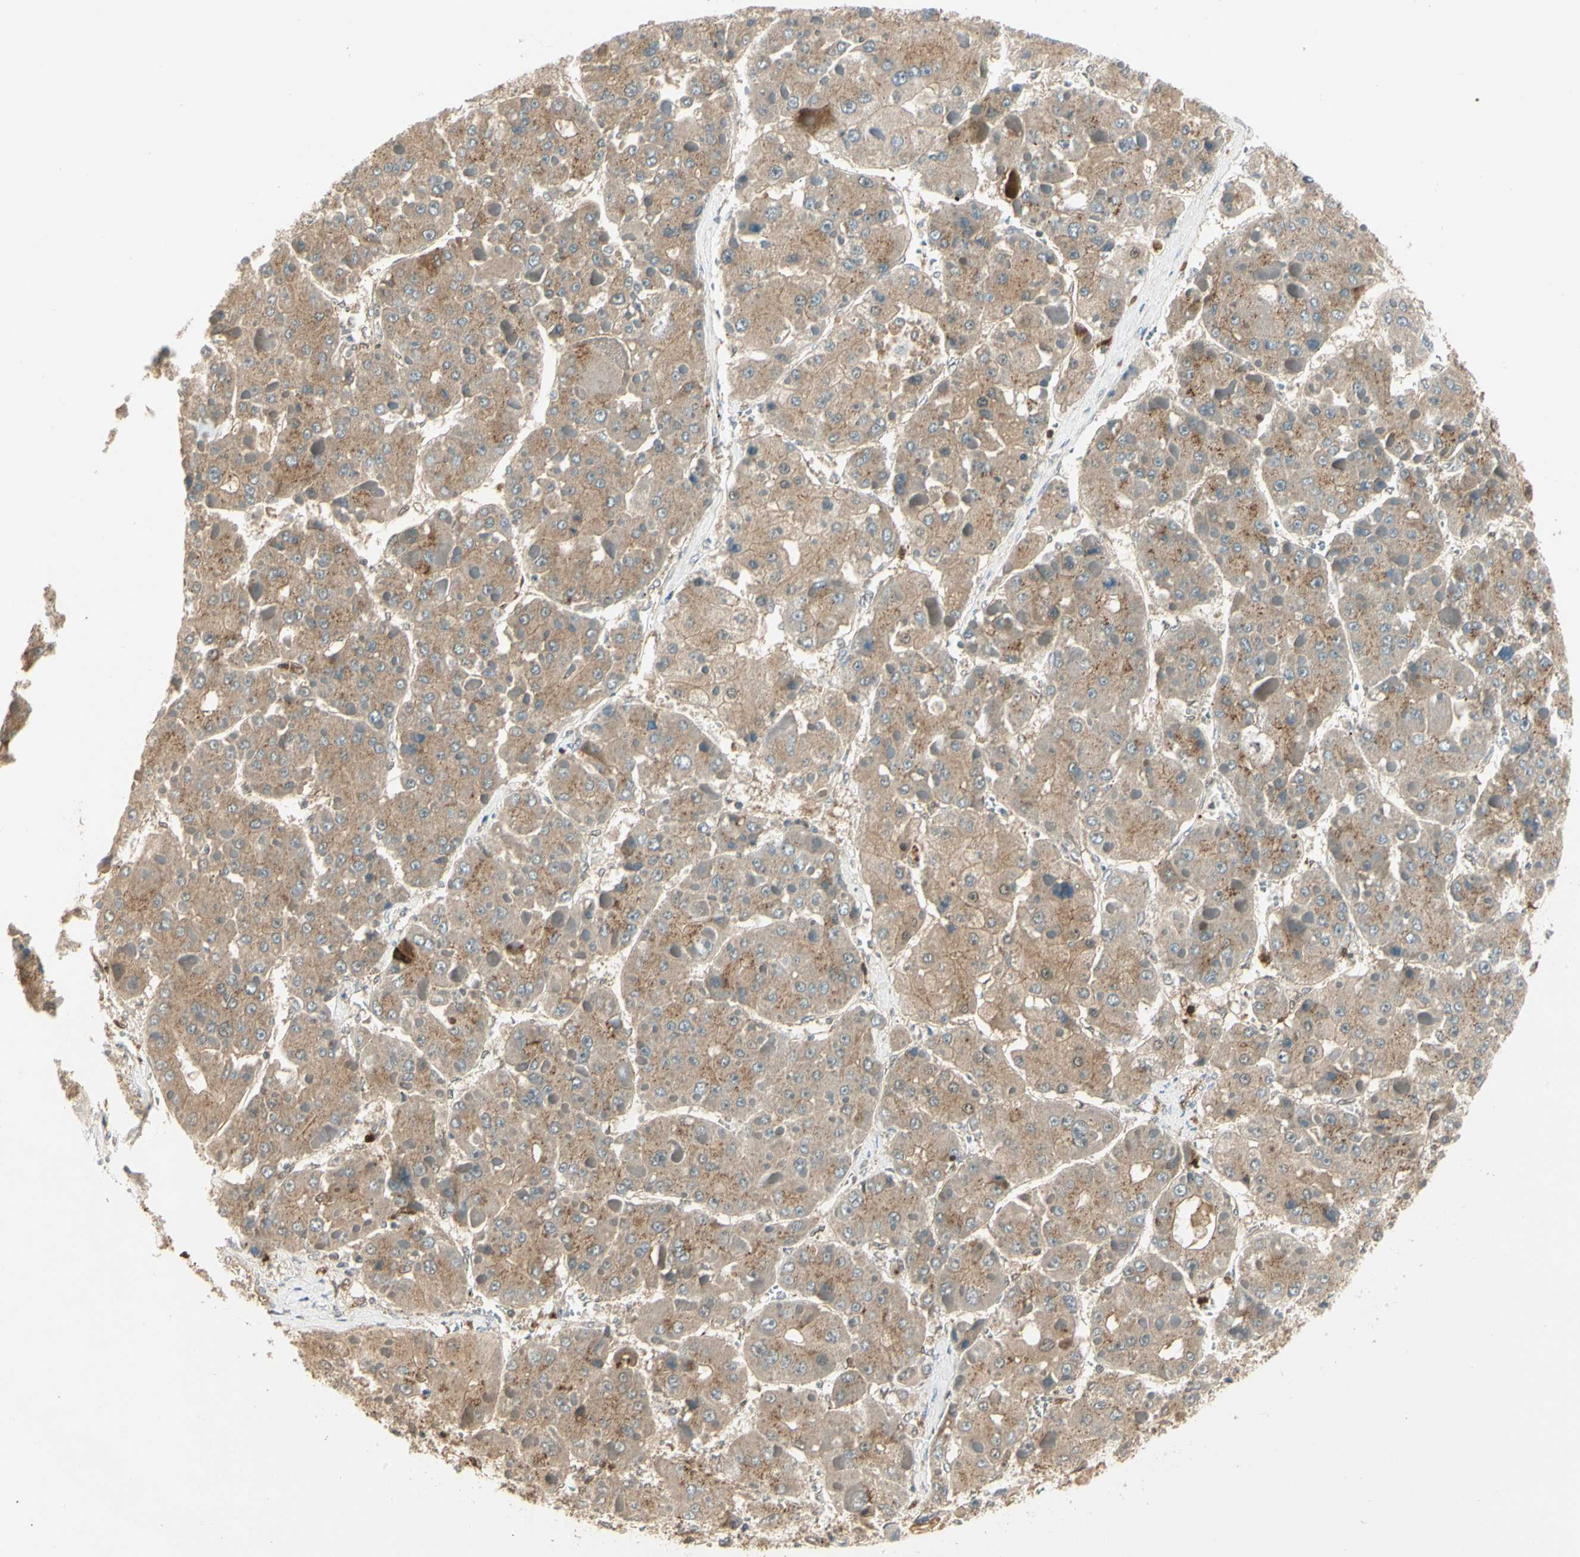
{"staining": {"intensity": "moderate", "quantity": ">75%", "location": "cytoplasmic/membranous"}, "tissue": "liver cancer", "cell_type": "Tumor cells", "image_type": "cancer", "snomed": [{"axis": "morphology", "description": "Carcinoma, Hepatocellular, NOS"}, {"axis": "topography", "description": "Liver"}], "caption": "IHC (DAB) staining of human hepatocellular carcinoma (liver) shows moderate cytoplasmic/membranous protein staining in about >75% of tumor cells. (DAB (3,3'-diaminobenzidine) IHC, brown staining for protein, blue staining for nuclei).", "gene": "LTA4H", "patient": {"sex": "female", "age": 73}}